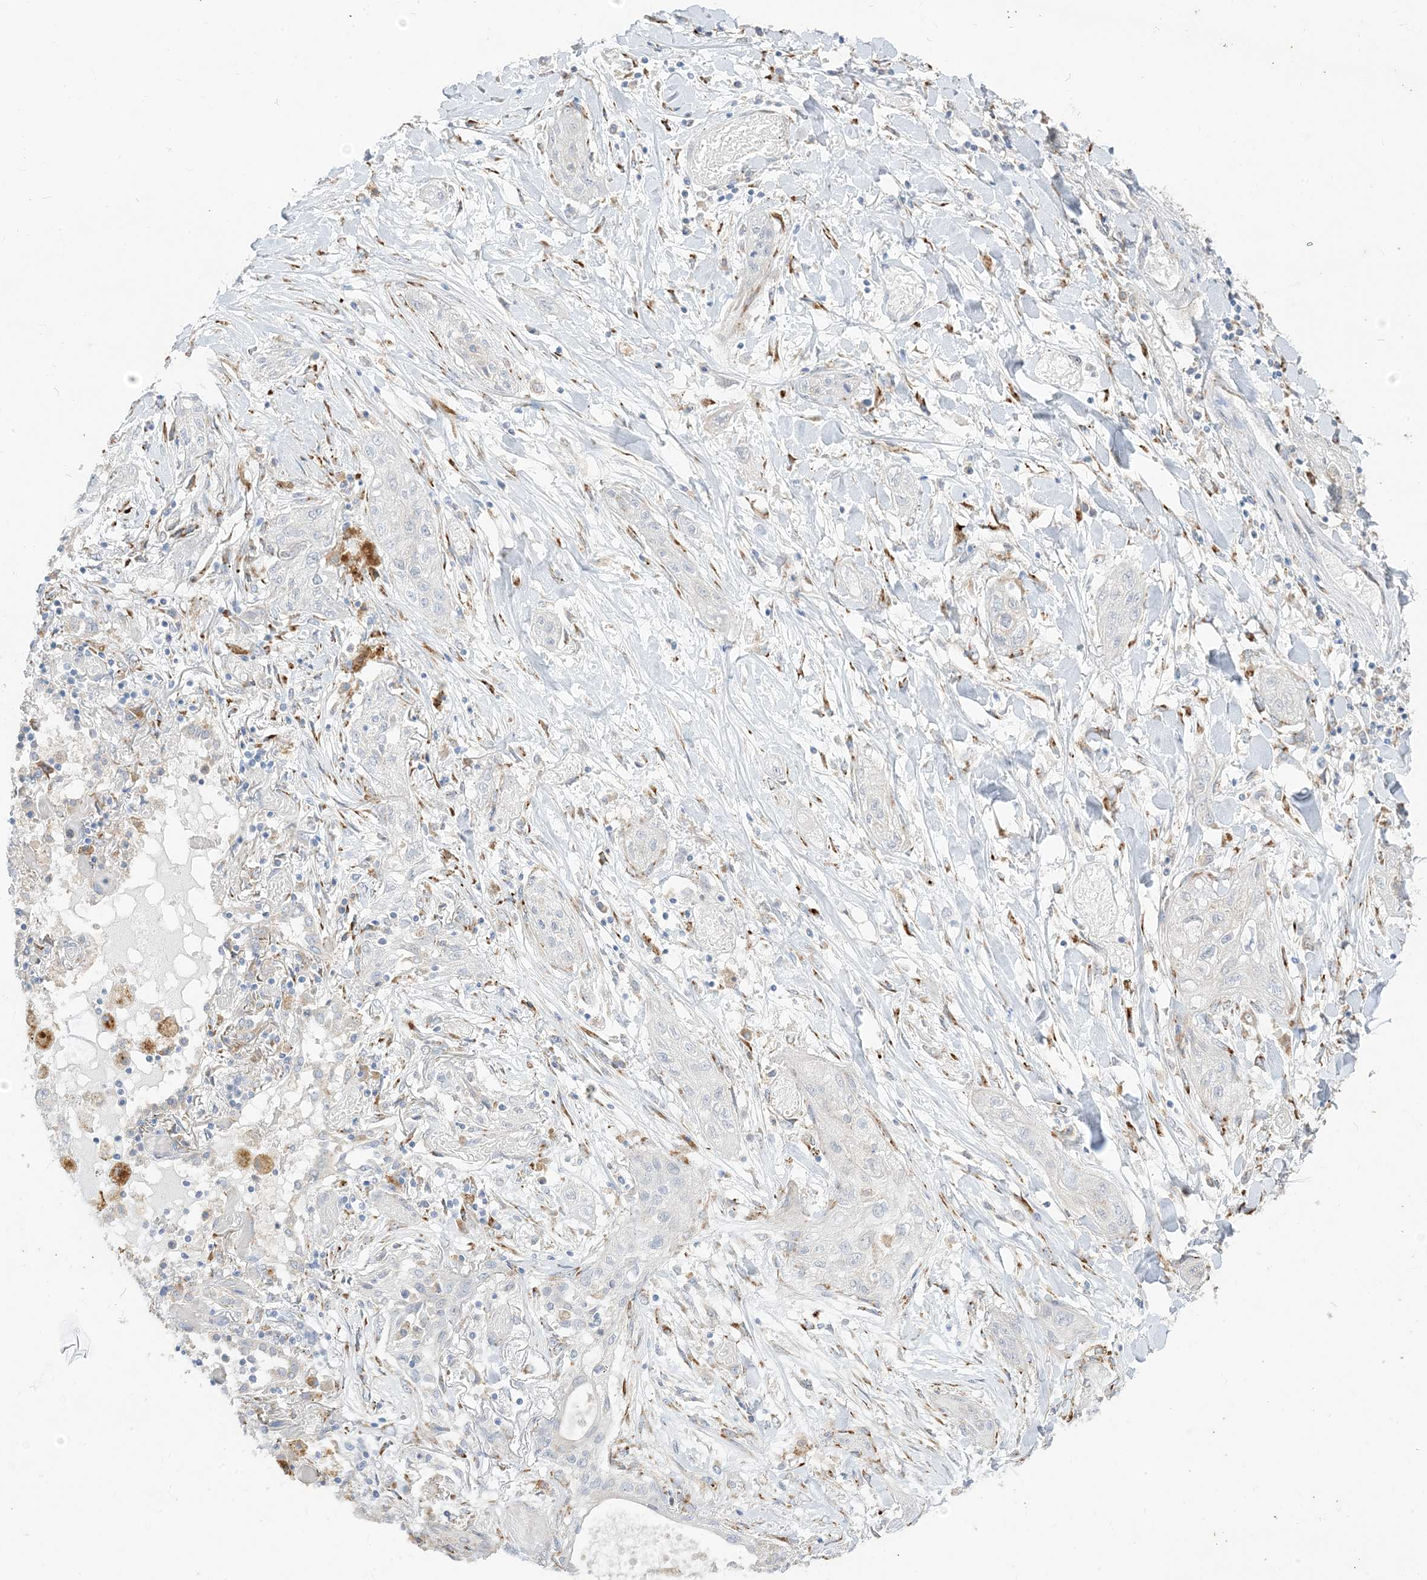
{"staining": {"intensity": "negative", "quantity": "none", "location": "none"}, "tissue": "lung cancer", "cell_type": "Tumor cells", "image_type": "cancer", "snomed": [{"axis": "morphology", "description": "Squamous cell carcinoma, NOS"}, {"axis": "topography", "description": "Lung"}], "caption": "The histopathology image demonstrates no staining of tumor cells in lung cancer. The staining is performed using DAB (3,3'-diaminobenzidine) brown chromogen with nuclei counter-stained in using hematoxylin.", "gene": "LOXL3", "patient": {"sex": "female", "age": 47}}